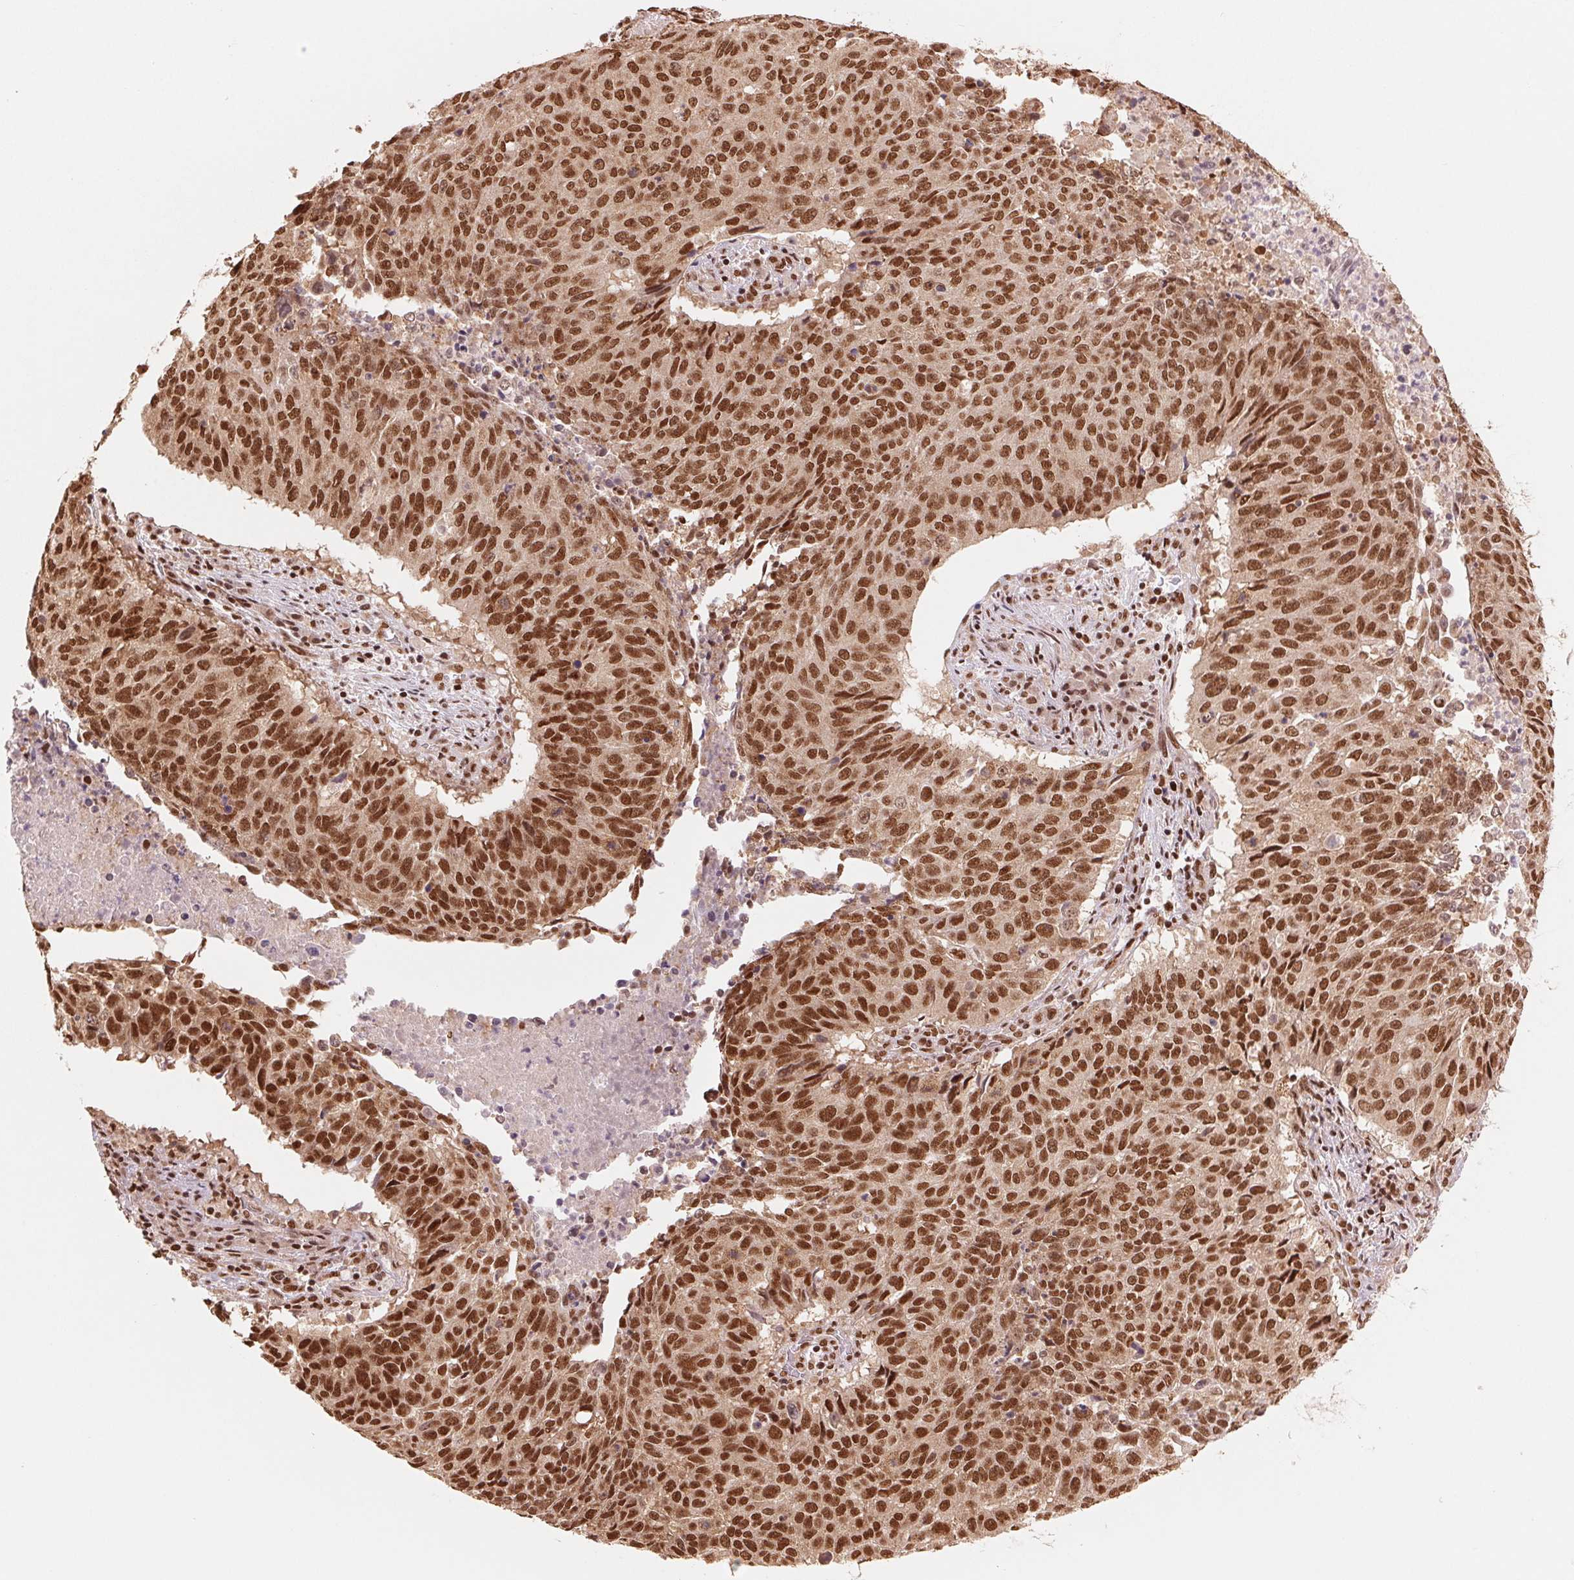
{"staining": {"intensity": "strong", "quantity": ">75%", "location": "nuclear"}, "tissue": "lung cancer", "cell_type": "Tumor cells", "image_type": "cancer", "snomed": [{"axis": "morphology", "description": "Normal tissue, NOS"}, {"axis": "morphology", "description": "Squamous cell carcinoma, NOS"}, {"axis": "topography", "description": "Bronchus"}, {"axis": "topography", "description": "Lung"}], "caption": "Human squamous cell carcinoma (lung) stained with a brown dye displays strong nuclear positive expression in about >75% of tumor cells.", "gene": "TTLL9", "patient": {"sex": "male", "age": 64}}